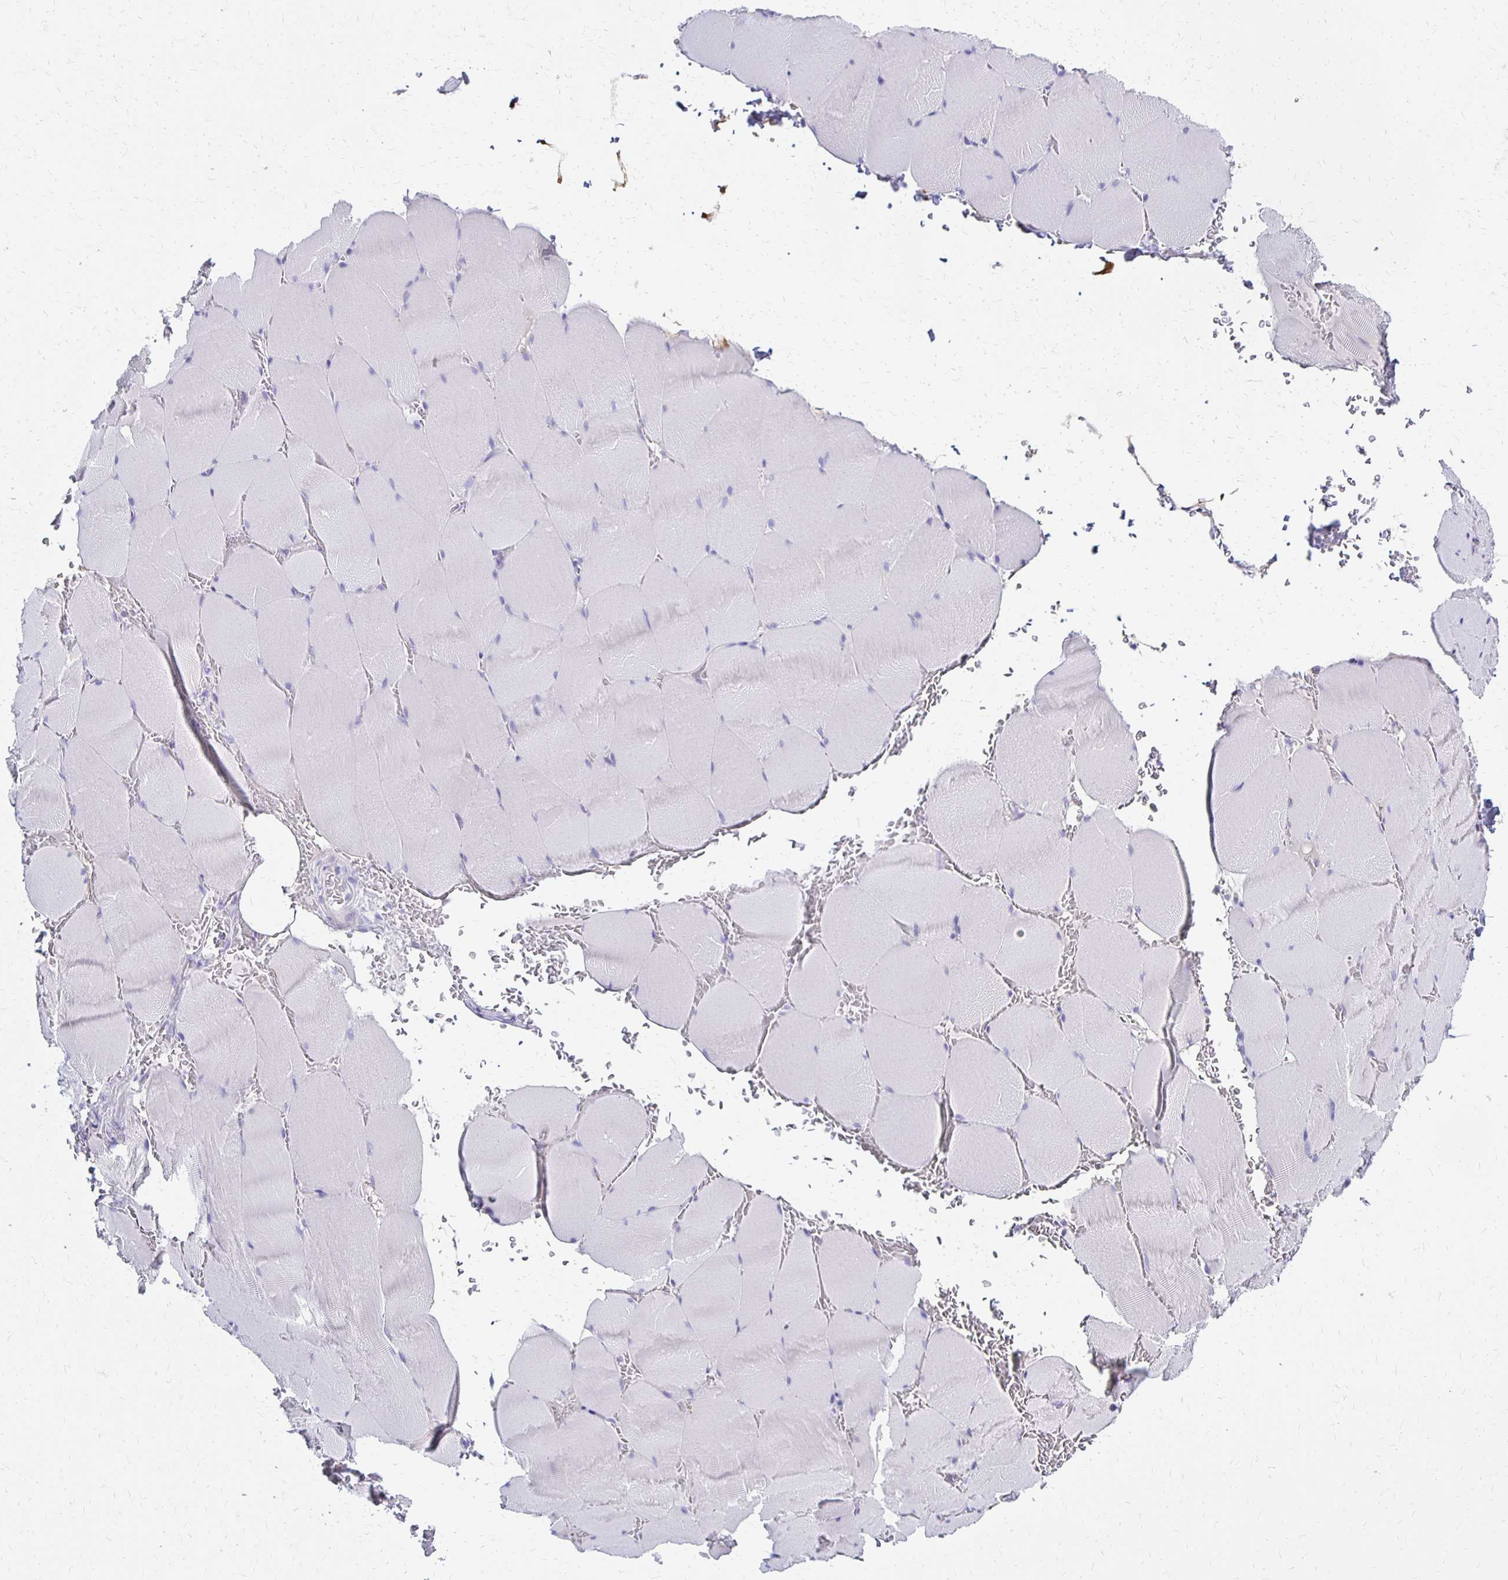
{"staining": {"intensity": "negative", "quantity": "none", "location": "none"}, "tissue": "skeletal muscle", "cell_type": "Myocytes", "image_type": "normal", "snomed": [{"axis": "morphology", "description": "Normal tissue, NOS"}, {"axis": "topography", "description": "Skeletal muscle"}, {"axis": "topography", "description": "Head-Neck"}], "caption": "A high-resolution image shows immunohistochemistry (IHC) staining of benign skeletal muscle, which shows no significant positivity in myocytes.", "gene": "FNTB", "patient": {"sex": "male", "age": 66}}